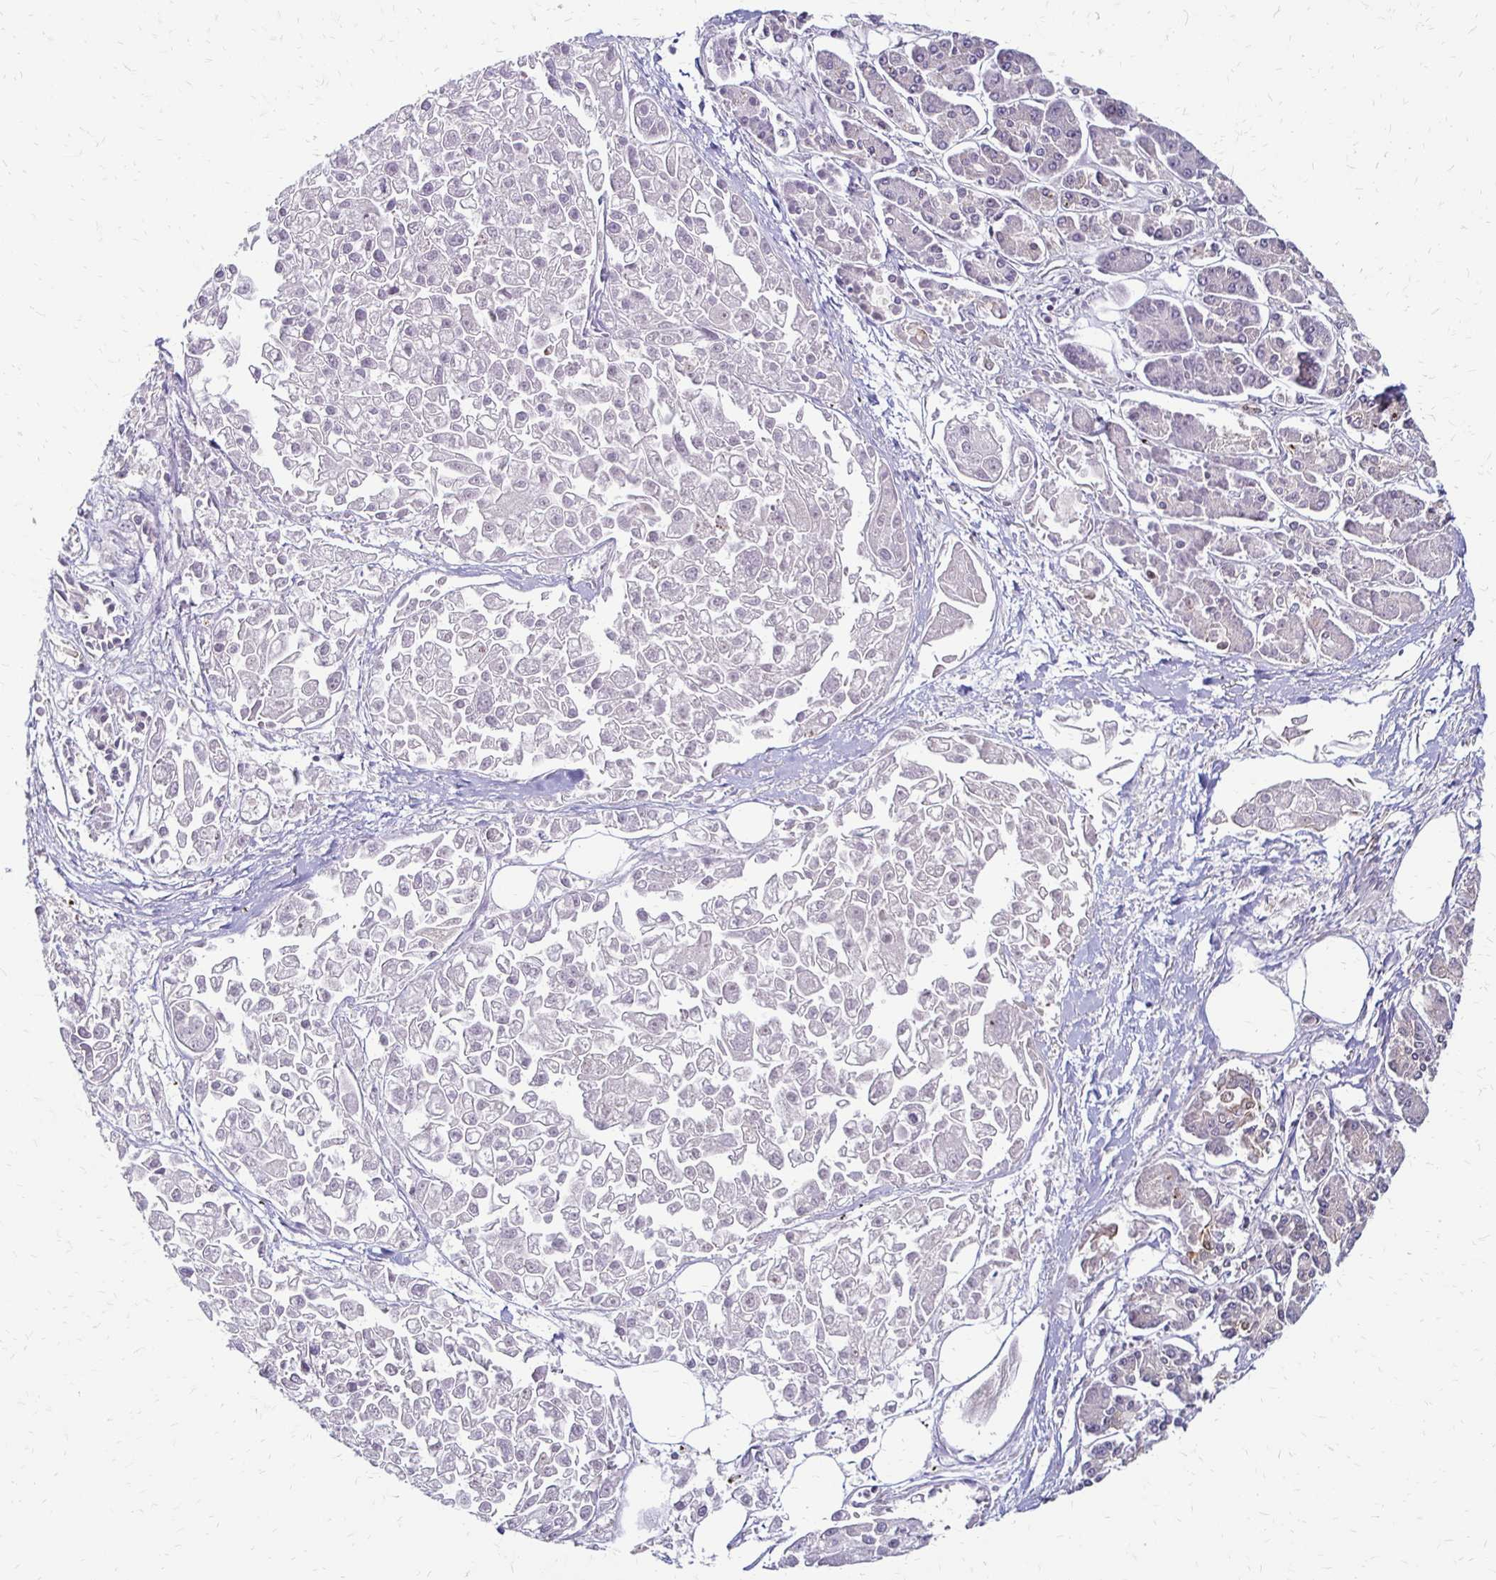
{"staining": {"intensity": "negative", "quantity": "none", "location": "none"}, "tissue": "pancreatic cancer", "cell_type": "Tumor cells", "image_type": "cancer", "snomed": [{"axis": "morphology", "description": "Adenocarcinoma, NOS"}, {"axis": "topography", "description": "Pancreas"}], "caption": "Immunohistochemistry (IHC) histopathology image of neoplastic tissue: human pancreatic cancer stained with DAB (3,3'-diaminobenzidine) reveals no significant protein staining in tumor cells. The staining is performed using DAB brown chromogen with nuclei counter-stained in using hematoxylin.", "gene": "TRIR", "patient": {"sex": "male", "age": 85}}